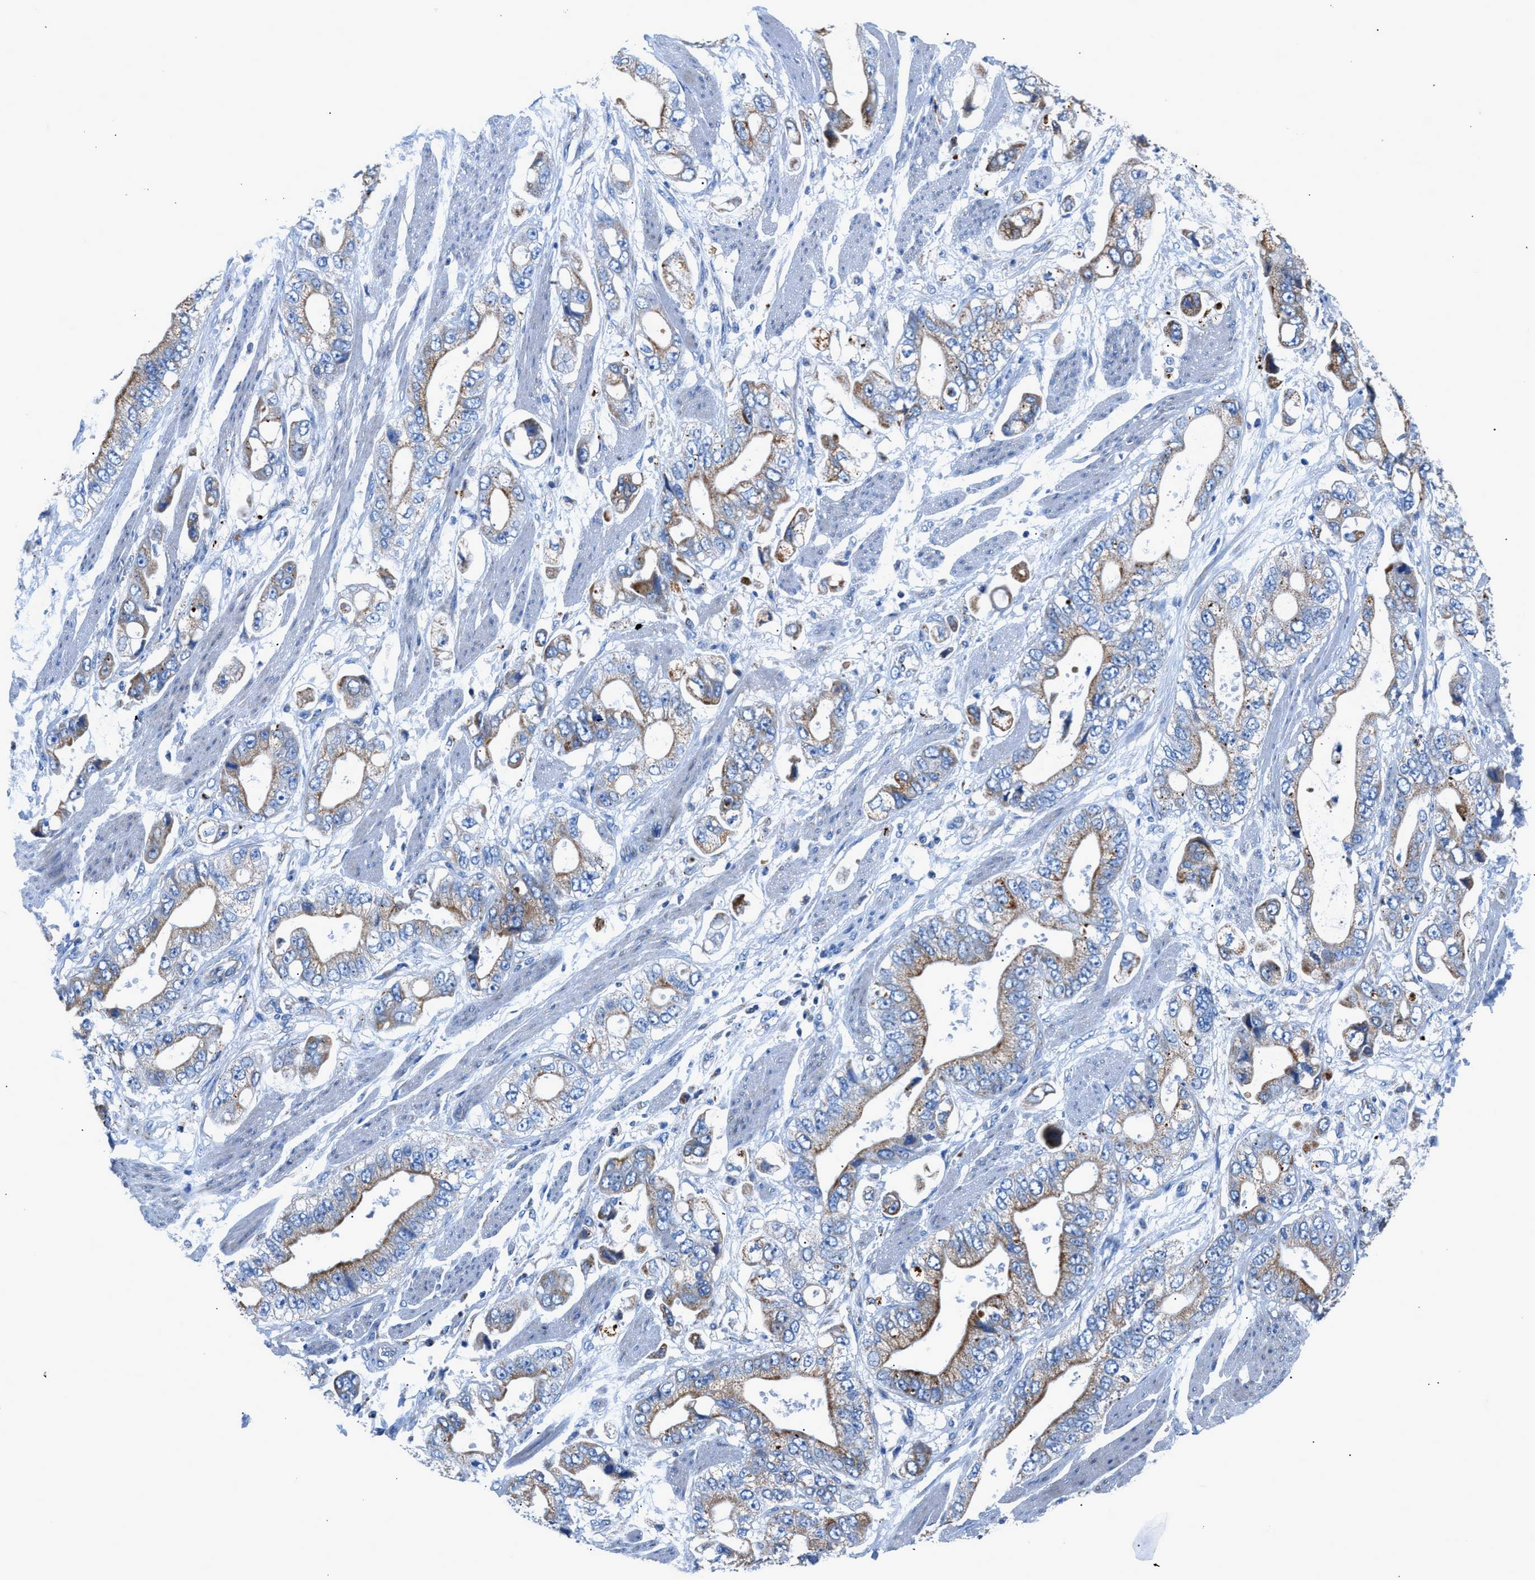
{"staining": {"intensity": "moderate", "quantity": "<25%", "location": "cytoplasmic/membranous"}, "tissue": "stomach cancer", "cell_type": "Tumor cells", "image_type": "cancer", "snomed": [{"axis": "morphology", "description": "Normal tissue, NOS"}, {"axis": "morphology", "description": "Adenocarcinoma, NOS"}, {"axis": "topography", "description": "Stomach"}], "caption": "Protein analysis of adenocarcinoma (stomach) tissue demonstrates moderate cytoplasmic/membranous staining in about <25% of tumor cells.", "gene": "ZDHHC3", "patient": {"sex": "male", "age": 62}}